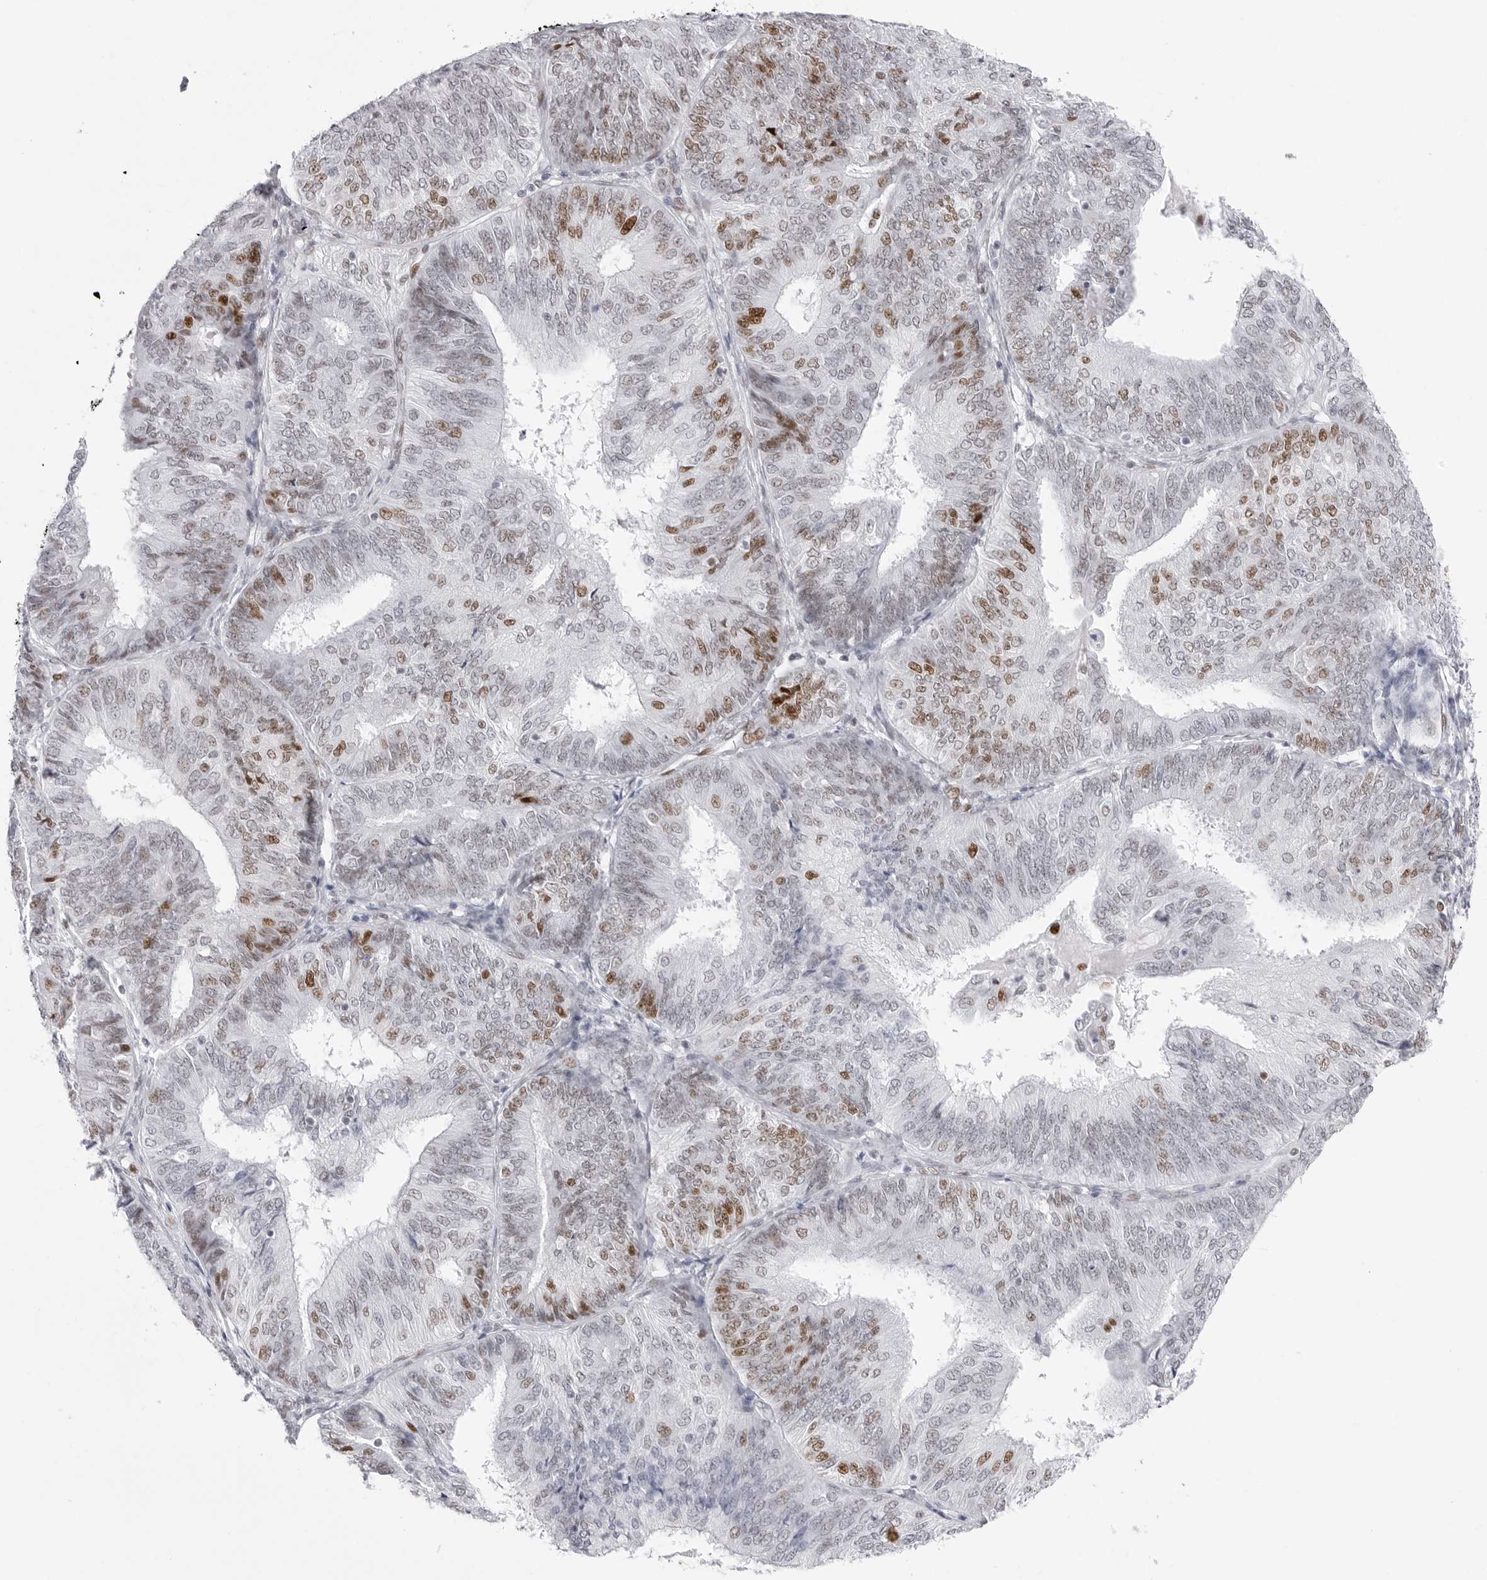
{"staining": {"intensity": "moderate", "quantity": "25%-75%", "location": "nuclear"}, "tissue": "endometrial cancer", "cell_type": "Tumor cells", "image_type": "cancer", "snomed": [{"axis": "morphology", "description": "Adenocarcinoma, NOS"}, {"axis": "topography", "description": "Endometrium"}], "caption": "High-magnification brightfield microscopy of adenocarcinoma (endometrial) stained with DAB (3,3'-diaminobenzidine) (brown) and counterstained with hematoxylin (blue). tumor cells exhibit moderate nuclear expression is present in approximately25%-75% of cells.", "gene": "NASP", "patient": {"sex": "female", "age": 58}}